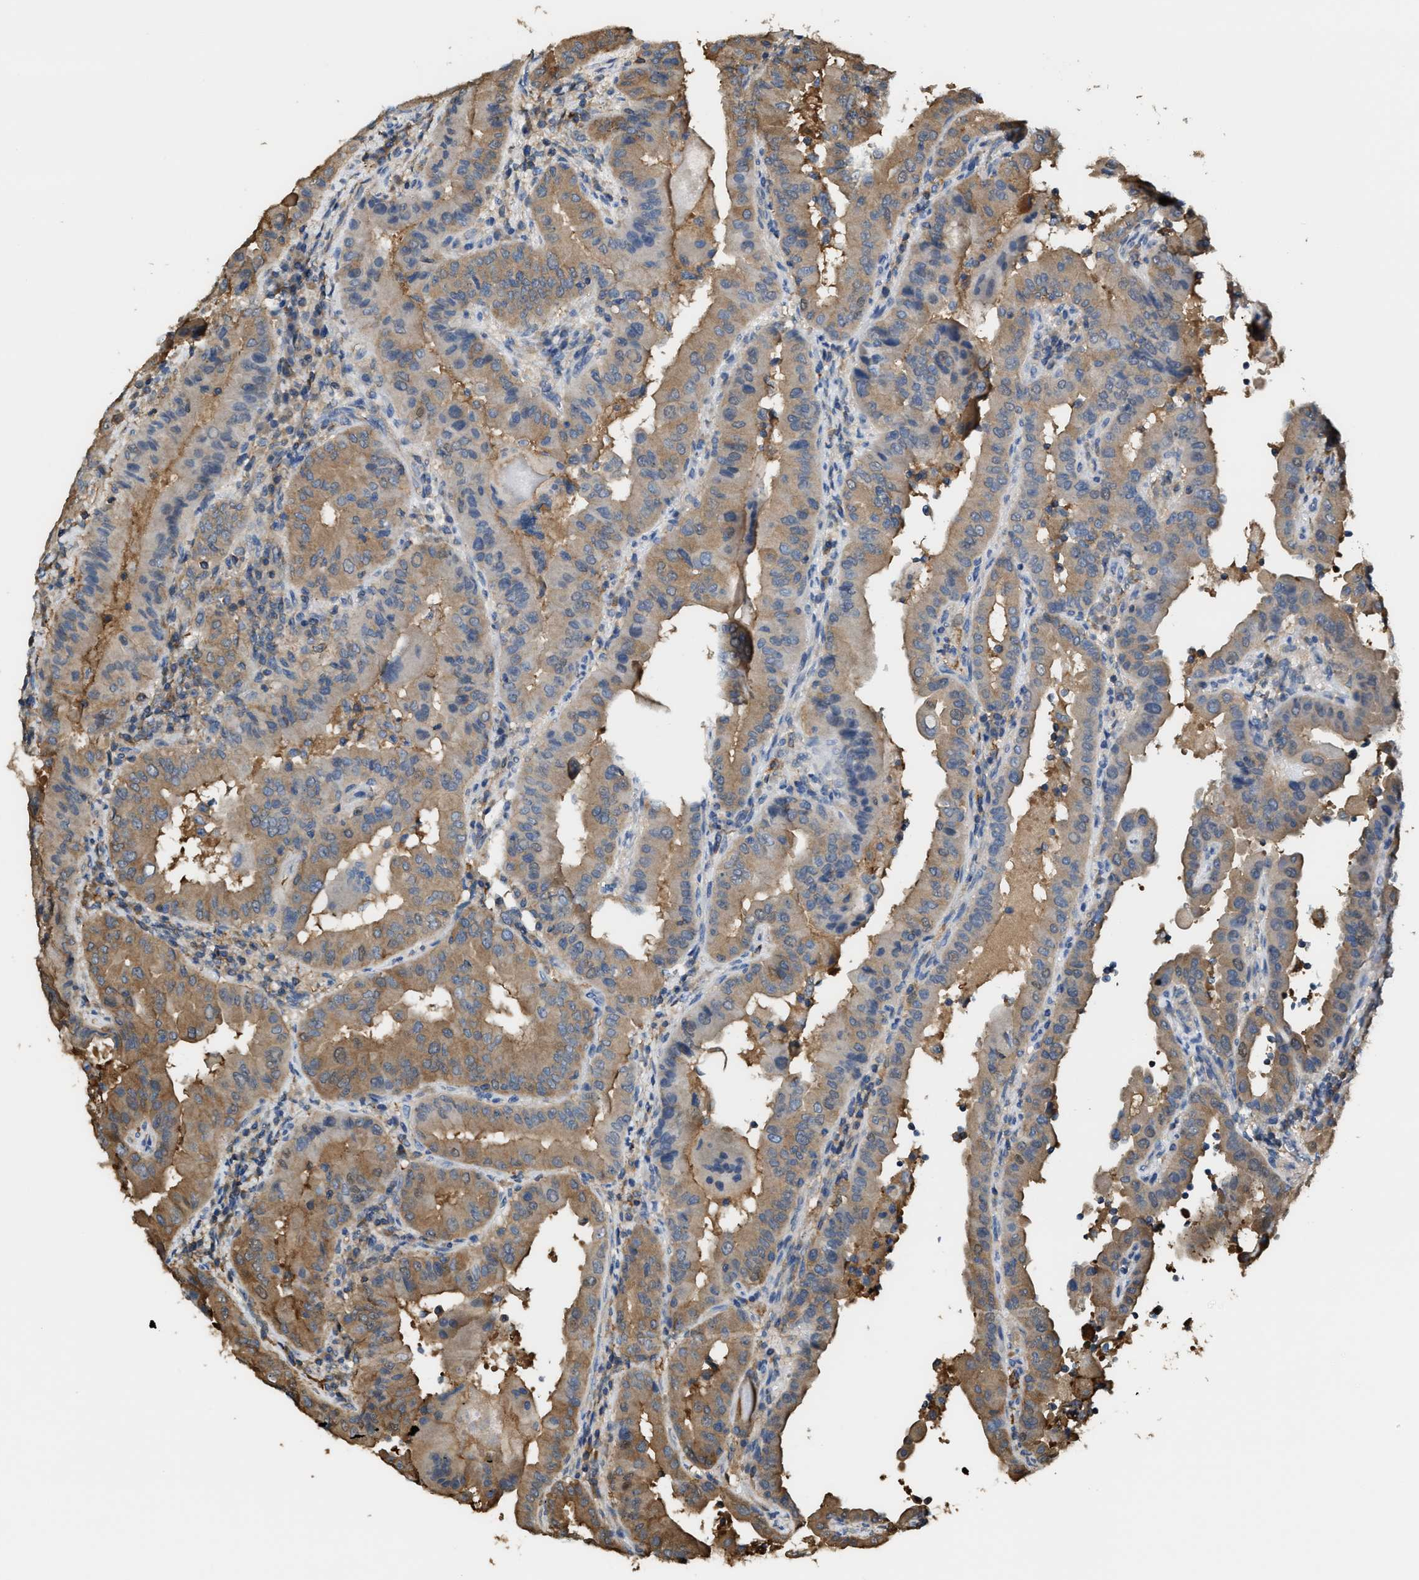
{"staining": {"intensity": "moderate", "quantity": ">75%", "location": "cytoplasmic/membranous"}, "tissue": "thyroid cancer", "cell_type": "Tumor cells", "image_type": "cancer", "snomed": [{"axis": "morphology", "description": "Papillary adenocarcinoma, NOS"}, {"axis": "topography", "description": "Thyroid gland"}], "caption": "High-magnification brightfield microscopy of thyroid papillary adenocarcinoma stained with DAB (3,3'-diaminobenzidine) (brown) and counterstained with hematoxylin (blue). tumor cells exhibit moderate cytoplasmic/membranous staining is appreciated in about>75% of cells.", "gene": "ATIC", "patient": {"sex": "male", "age": 33}}